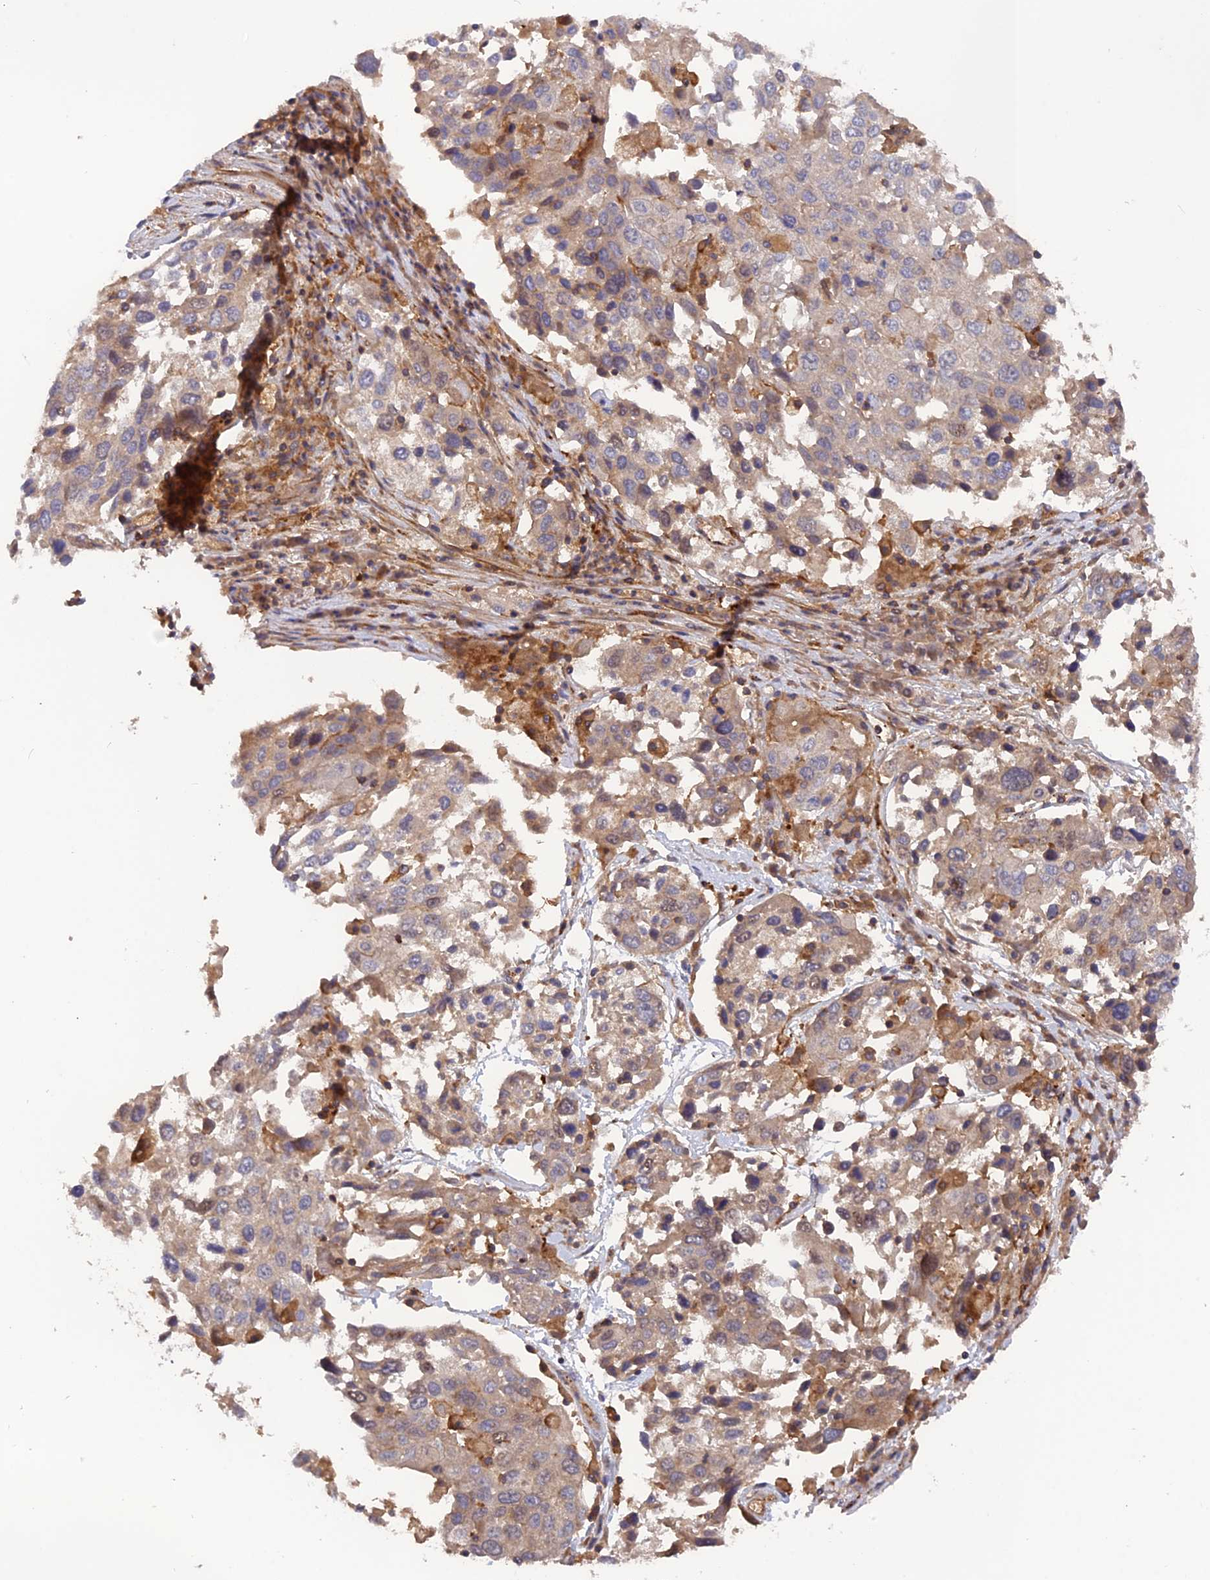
{"staining": {"intensity": "weak", "quantity": "<25%", "location": "cytoplasmic/membranous"}, "tissue": "lung cancer", "cell_type": "Tumor cells", "image_type": "cancer", "snomed": [{"axis": "morphology", "description": "Squamous cell carcinoma, NOS"}, {"axis": "topography", "description": "Lung"}], "caption": "Photomicrograph shows no protein expression in tumor cells of lung cancer (squamous cell carcinoma) tissue.", "gene": "CPNE7", "patient": {"sex": "male", "age": 65}}